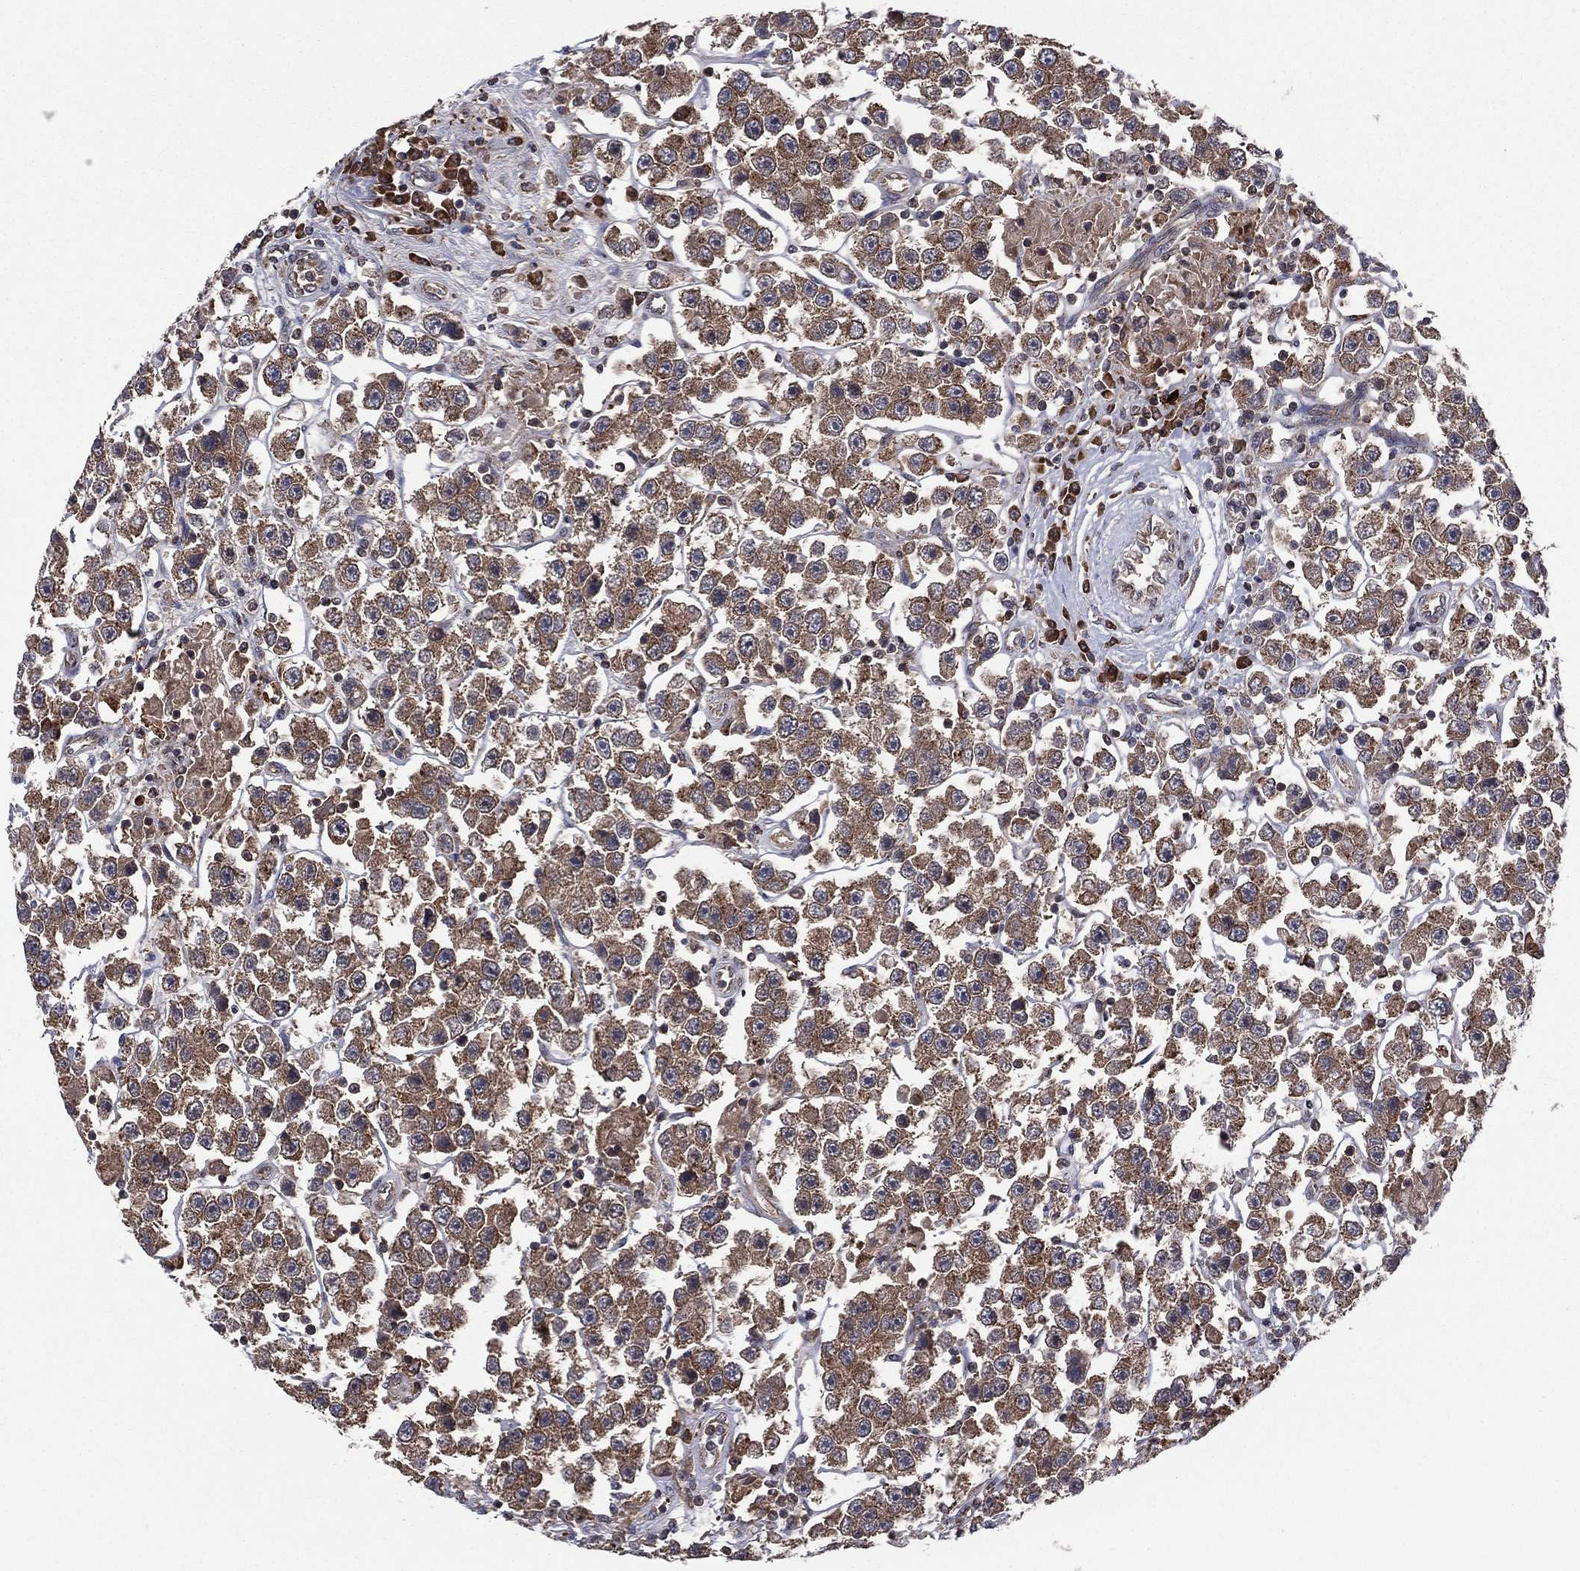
{"staining": {"intensity": "moderate", "quantity": ">75%", "location": "cytoplasmic/membranous"}, "tissue": "testis cancer", "cell_type": "Tumor cells", "image_type": "cancer", "snomed": [{"axis": "morphology", "description": "Seminoma, NOS"}, {"axis": "topography", "description": "Testis"}], "caption": "Tumor cells demonstrate moderate cytoplasmic/membranous positivity in approximately >75% of cells in testis cancer (seminoma). (brown staining indicates protein expression, while blue staining denotes nuclei).", "gene": "C2orf76", "patient": {"sex": "male", "age": 45}}